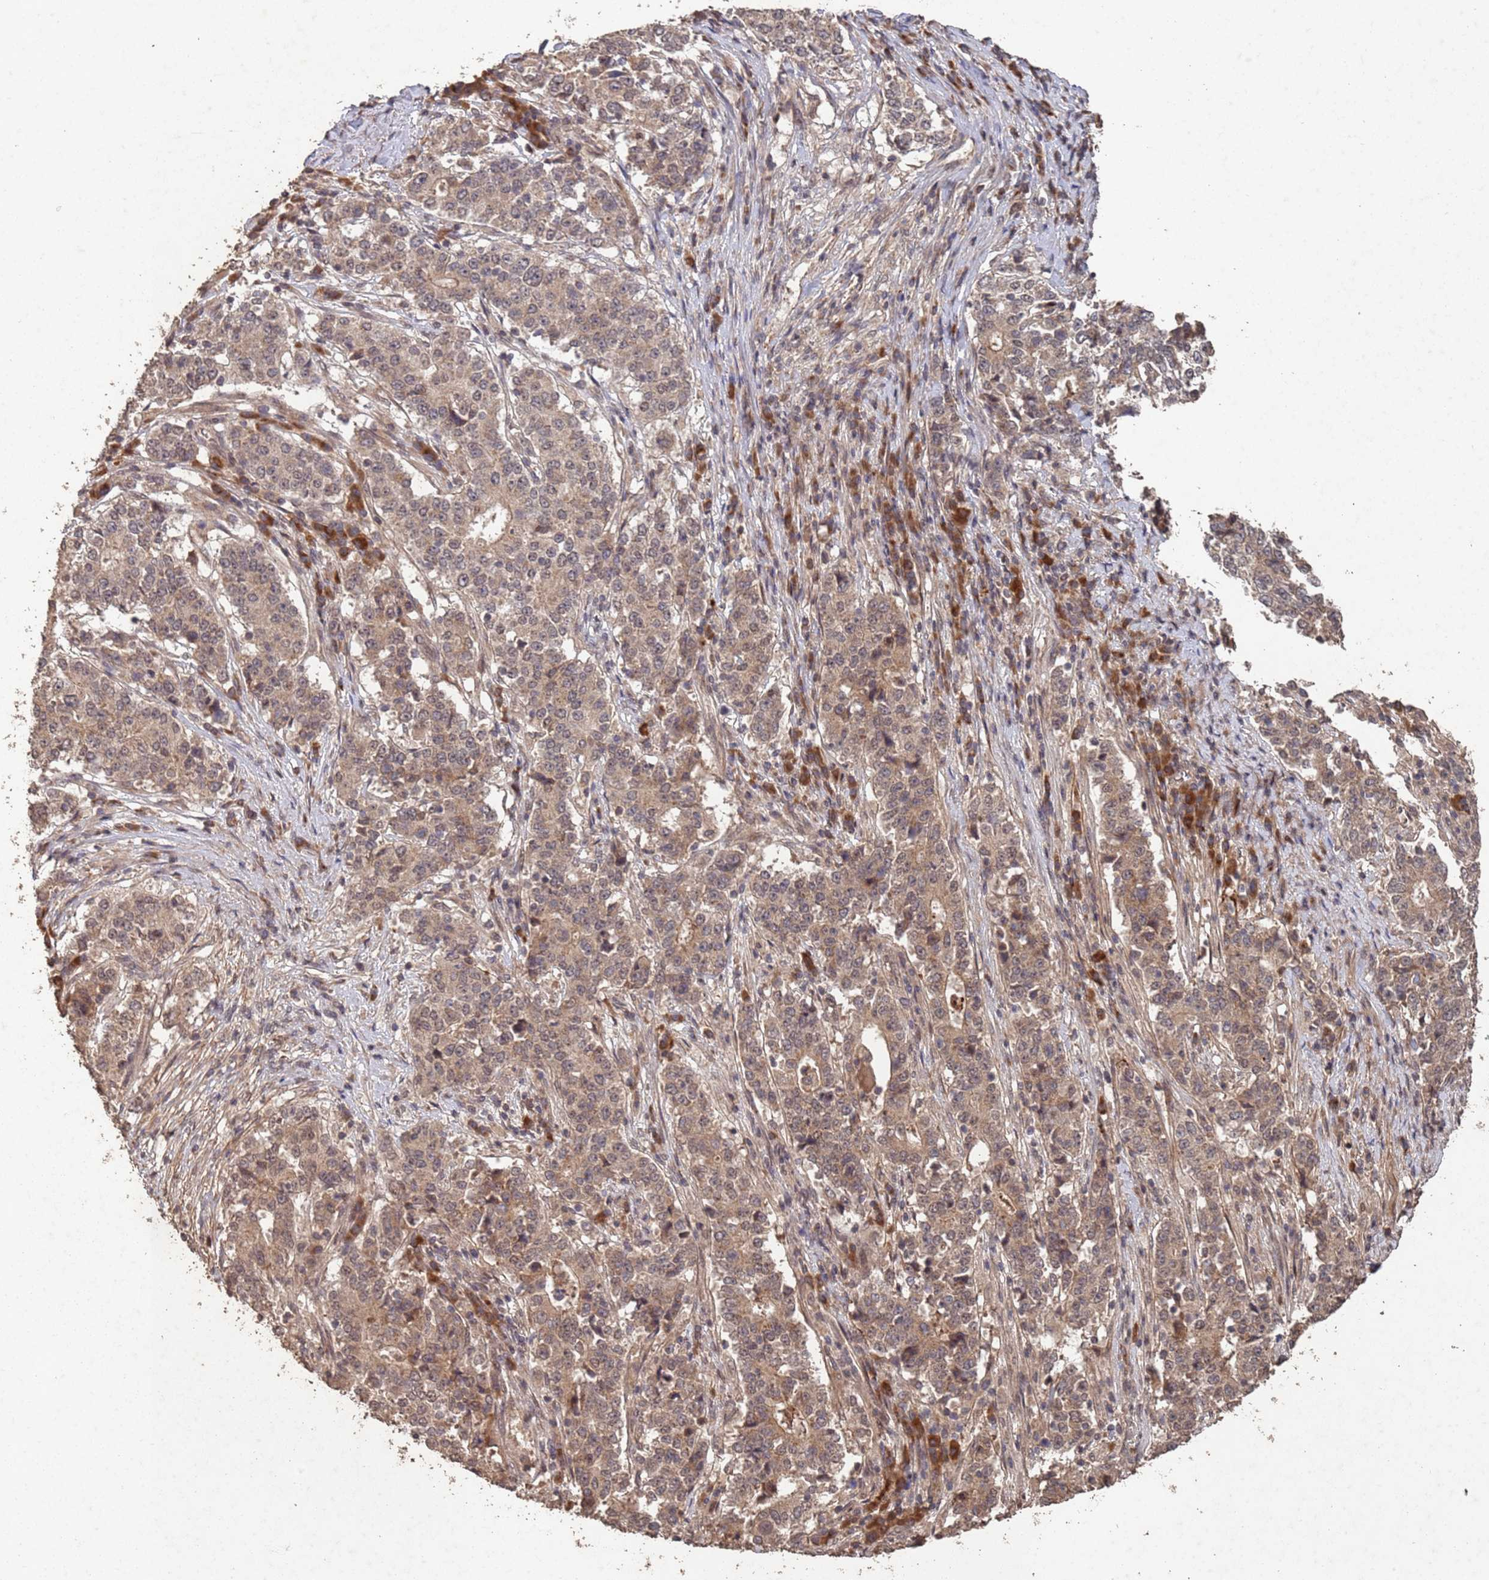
{"staining": {"intensity": "weak", "quantity": ">75%", "location": "cytoplasmic/membranous"}, "tissue": "stomach cancer", "cell_type": "Tumor cells", "image_type": "cancer", "snomed": [{"axis": "morphology", "description": "Adenocarcinoma, NOS"}, {"axis": "topography", "description": "Stomach"}], "caption": "Tumor cells show weak cytoplasmic/membranous expression in about >75% of cells in stomach adenocarcinoma. (IHC, brightfield microscopy, high magnification).", "gene": "FRAT1", "patient": {"sex": "male", "age": 59}}